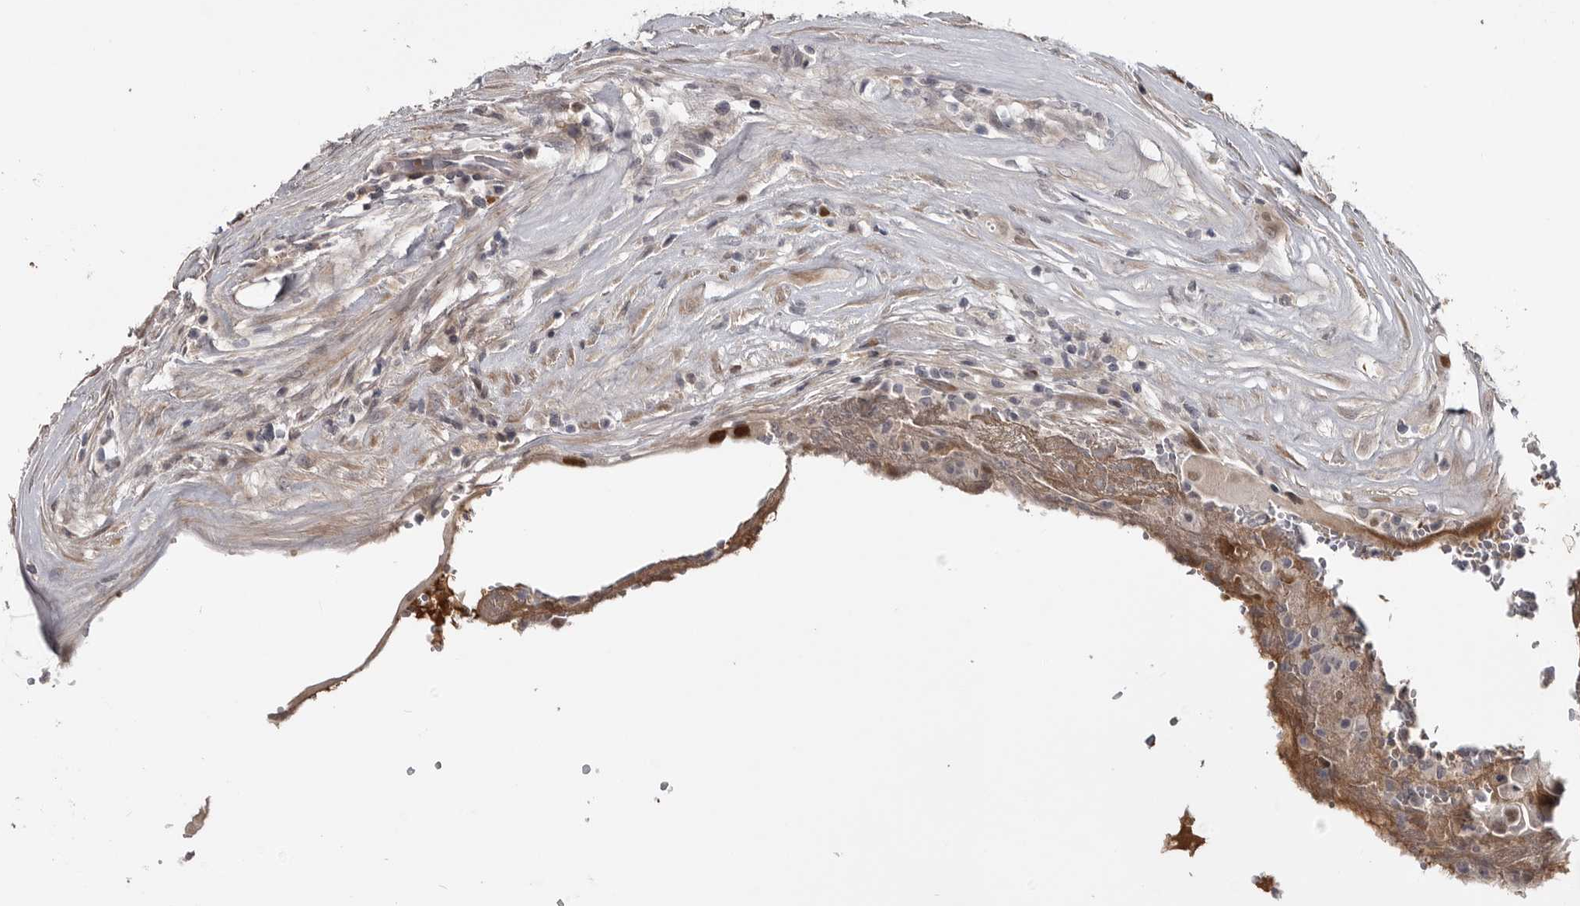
{"staining": {"intensity": "moderate", "quantity": "<25%", "location": "cytoplasmic/membranous,nuclear"}, "tissue": "thyroid cancer", "cell_type": "Tumor cells", "image_type": "cancer", "snomed": [{"axis": "morphology", "description": "Papillary adenocarcinoma, NOS"}, {"axis": "topography", "description": "Thyroid gland"}], "caption": "Moderate cytoplasmic/membranous and nuclear staining for a protein is present in approximately <25% of tumor cells of thyroid cancer (papillary adenocarcinoma) using immunohistochemistry (IHC).", "gene": "ZNF277", "patient": {"sex": "male", "age": 77}}